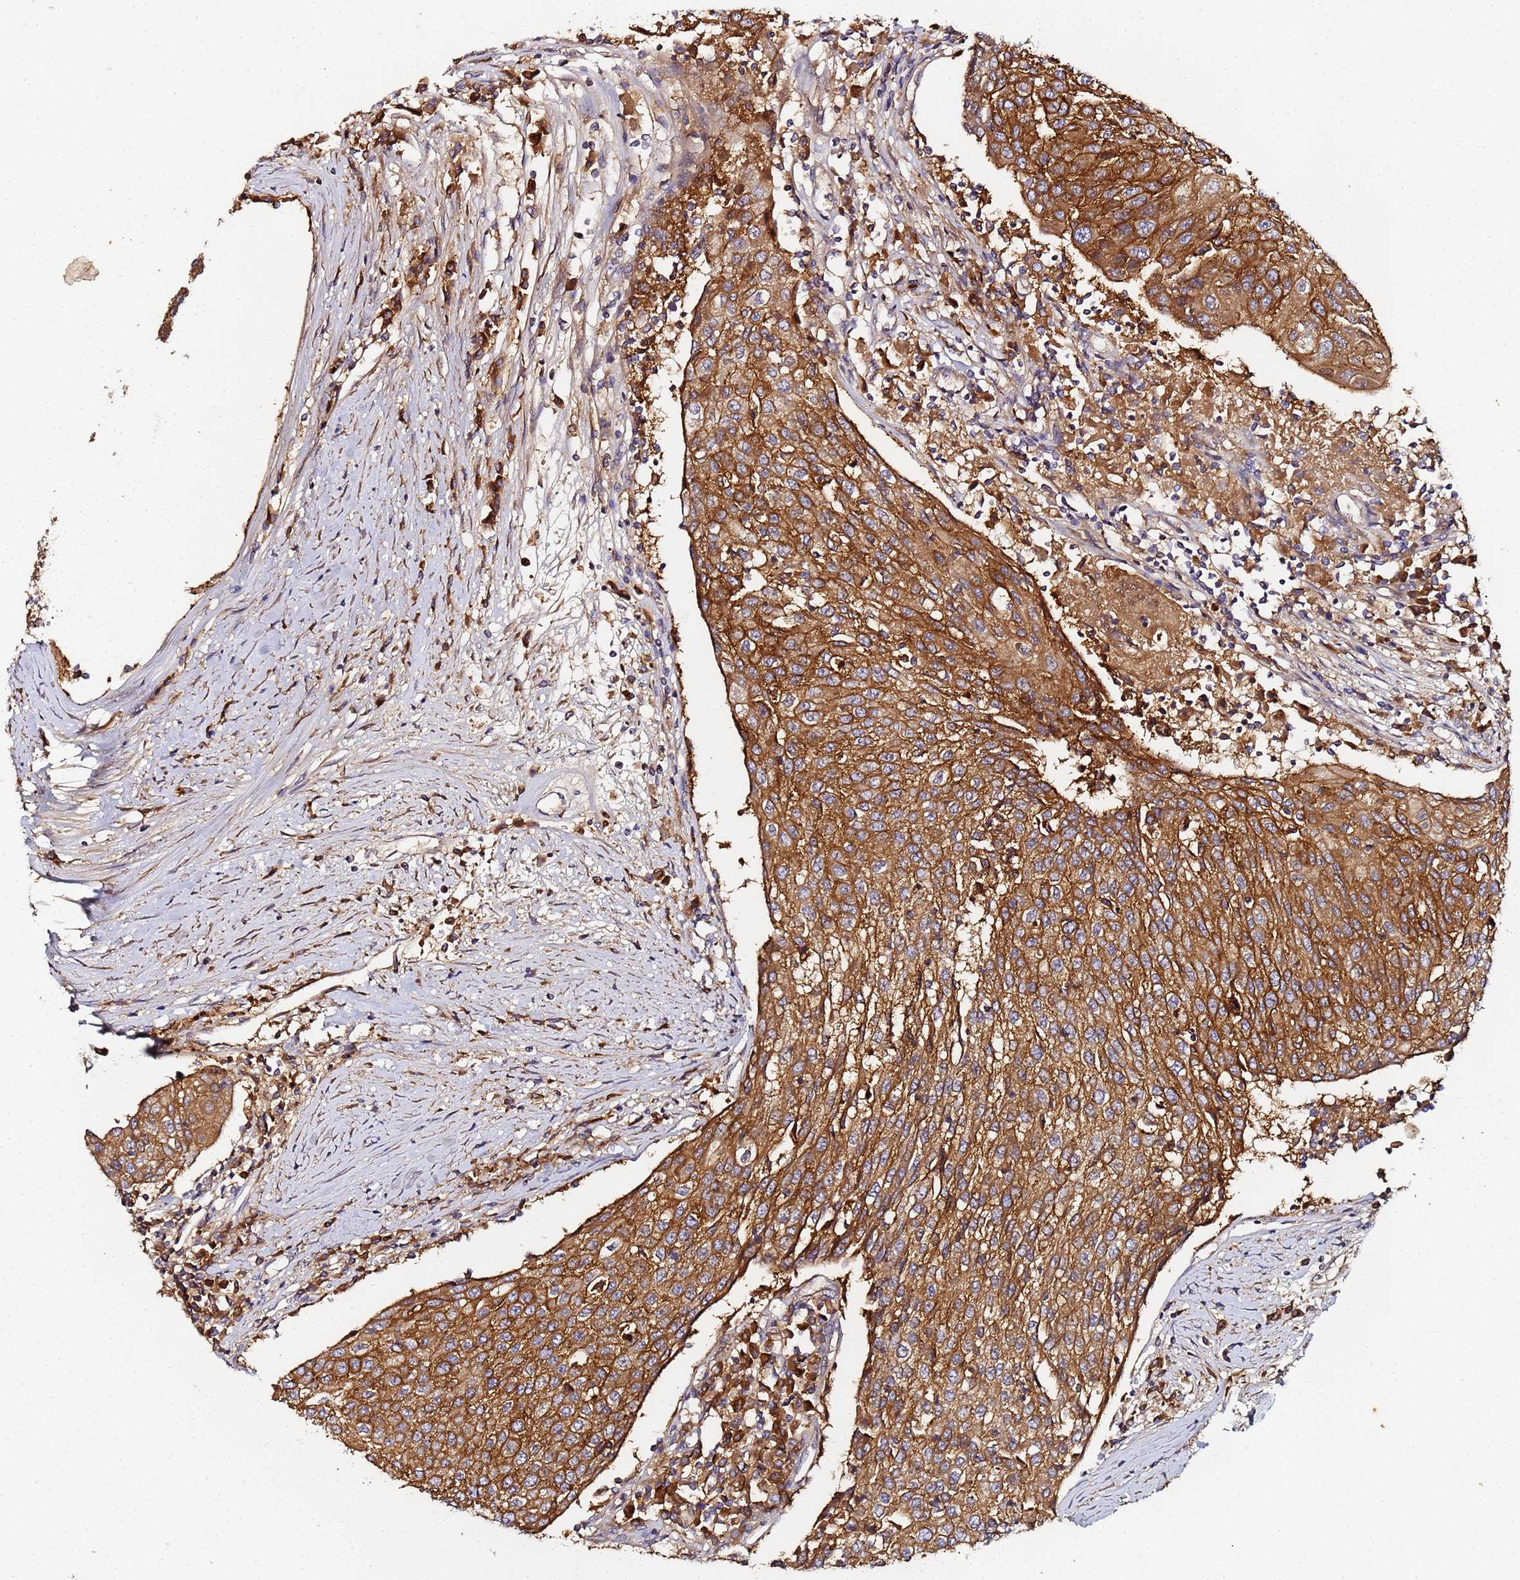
{"staining": {"intensity": "moderate", "quantity": ">75%", "location": "cytoplasmic/membranous"}, "tissue": "urothelial cancer", "cell_type": "Tumor cells", "image_type": "cancer", "snomed": [{"axis": "morphology", "description": "Urothelial carcinoma, High grade"}, {"axis": "topography", "description": "Urinary bladder"}], "caption": "Protein staining displays moderate cytoplasmic/membranous staining in about >75% of tumor cells in urothelial carcinoma (high-grade).", "gene": "LRRC69", "patient": {"sex": "female", "age": 85}}